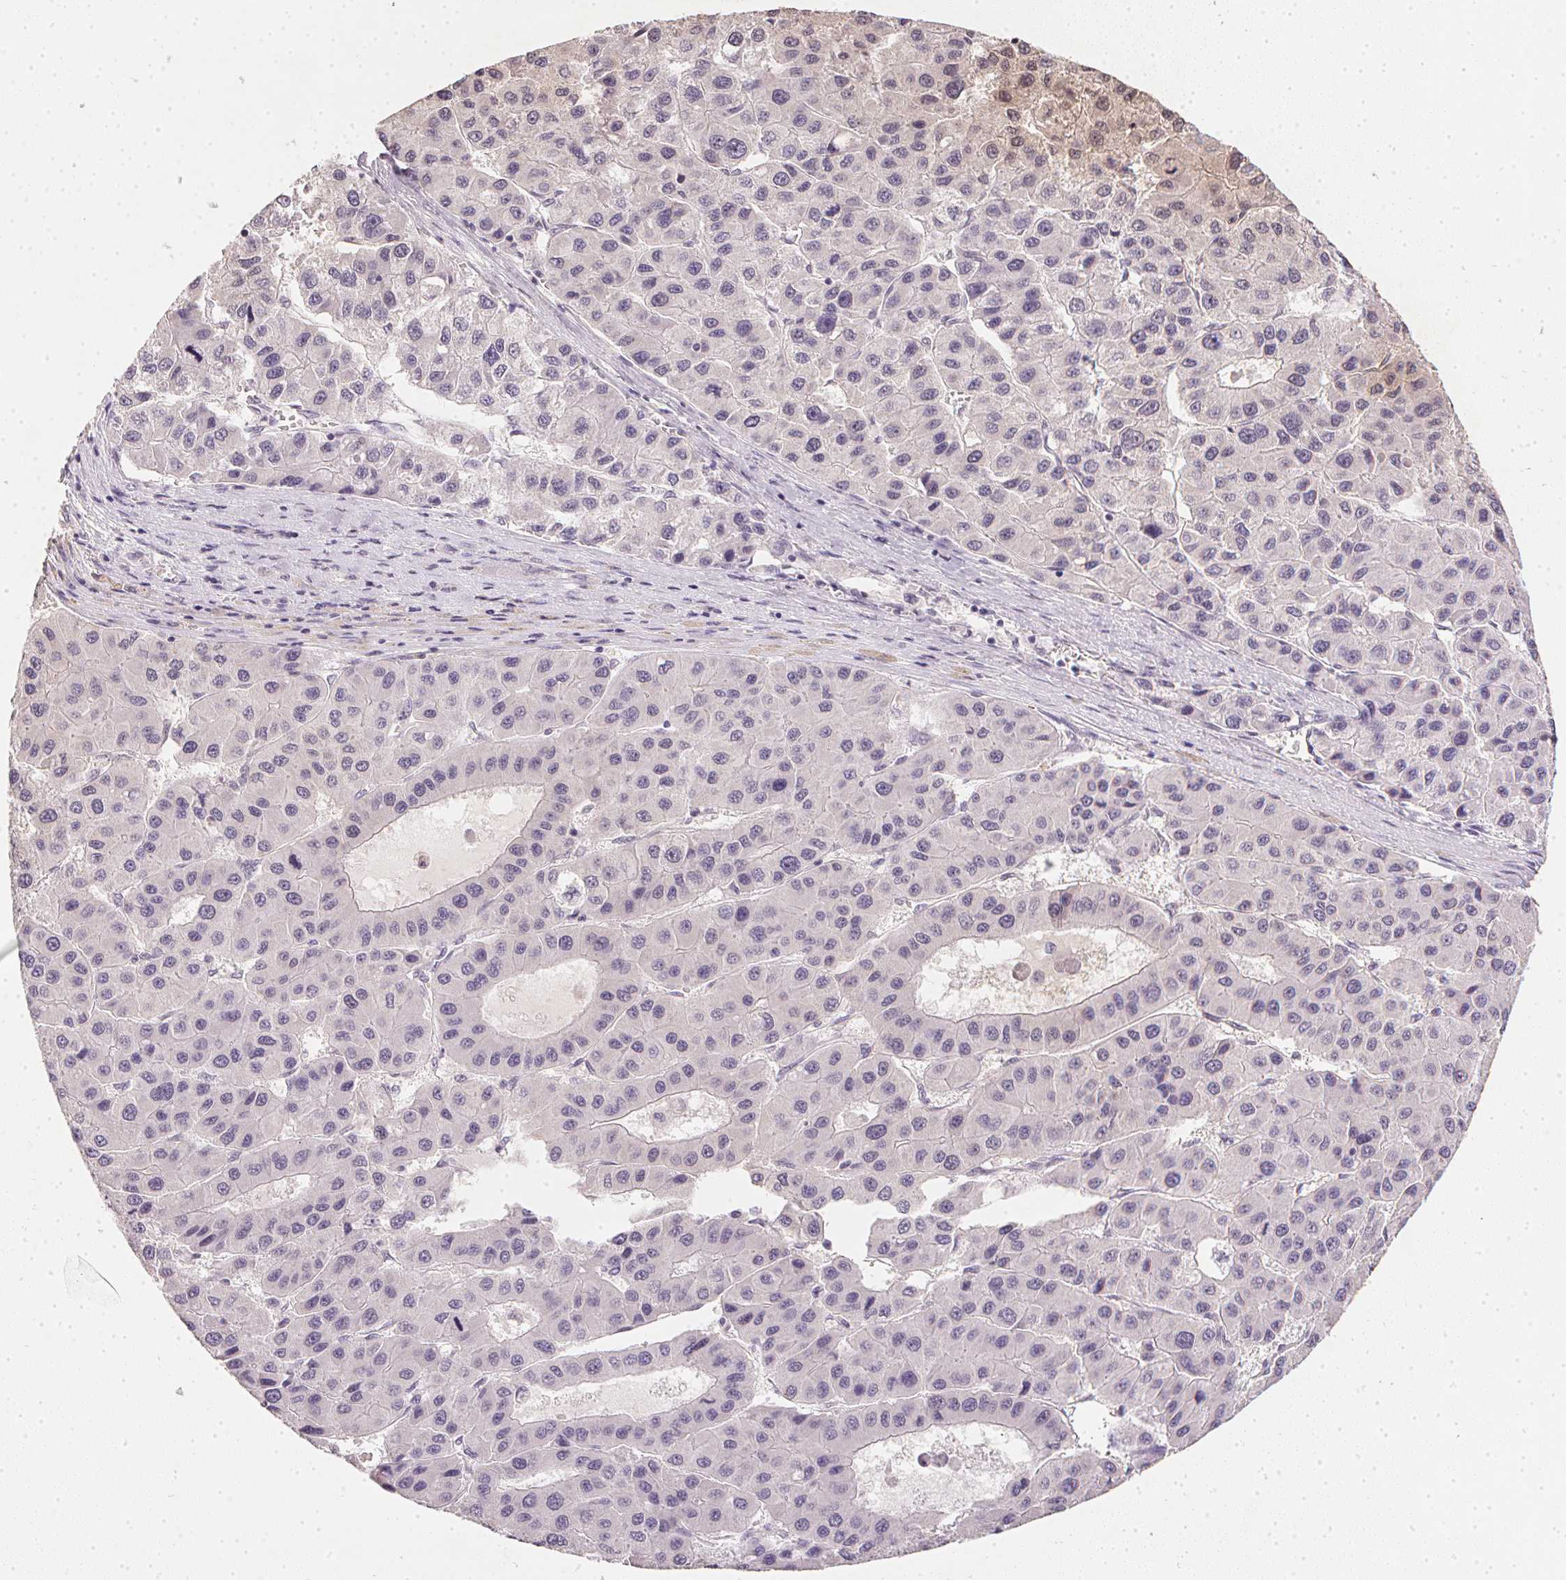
{"staining": {"intensity": "negative", "quantity": "none", "location": "none"}, "tissue": "liver cancer", "cell_type": "Tumor cells", "image_type": "cancer", "snomed": [{"axis": "morphology", "description": "Carcinoma, Hepatocellular, NOS"}, {"axis": "topography", "description": "Liver"}], "caption": "Immunohistochemistry of human liver cancer demonstrates no expression in tumor cells.", "gene": "PPY", "patient": {"sex": "male", "age": 73}}